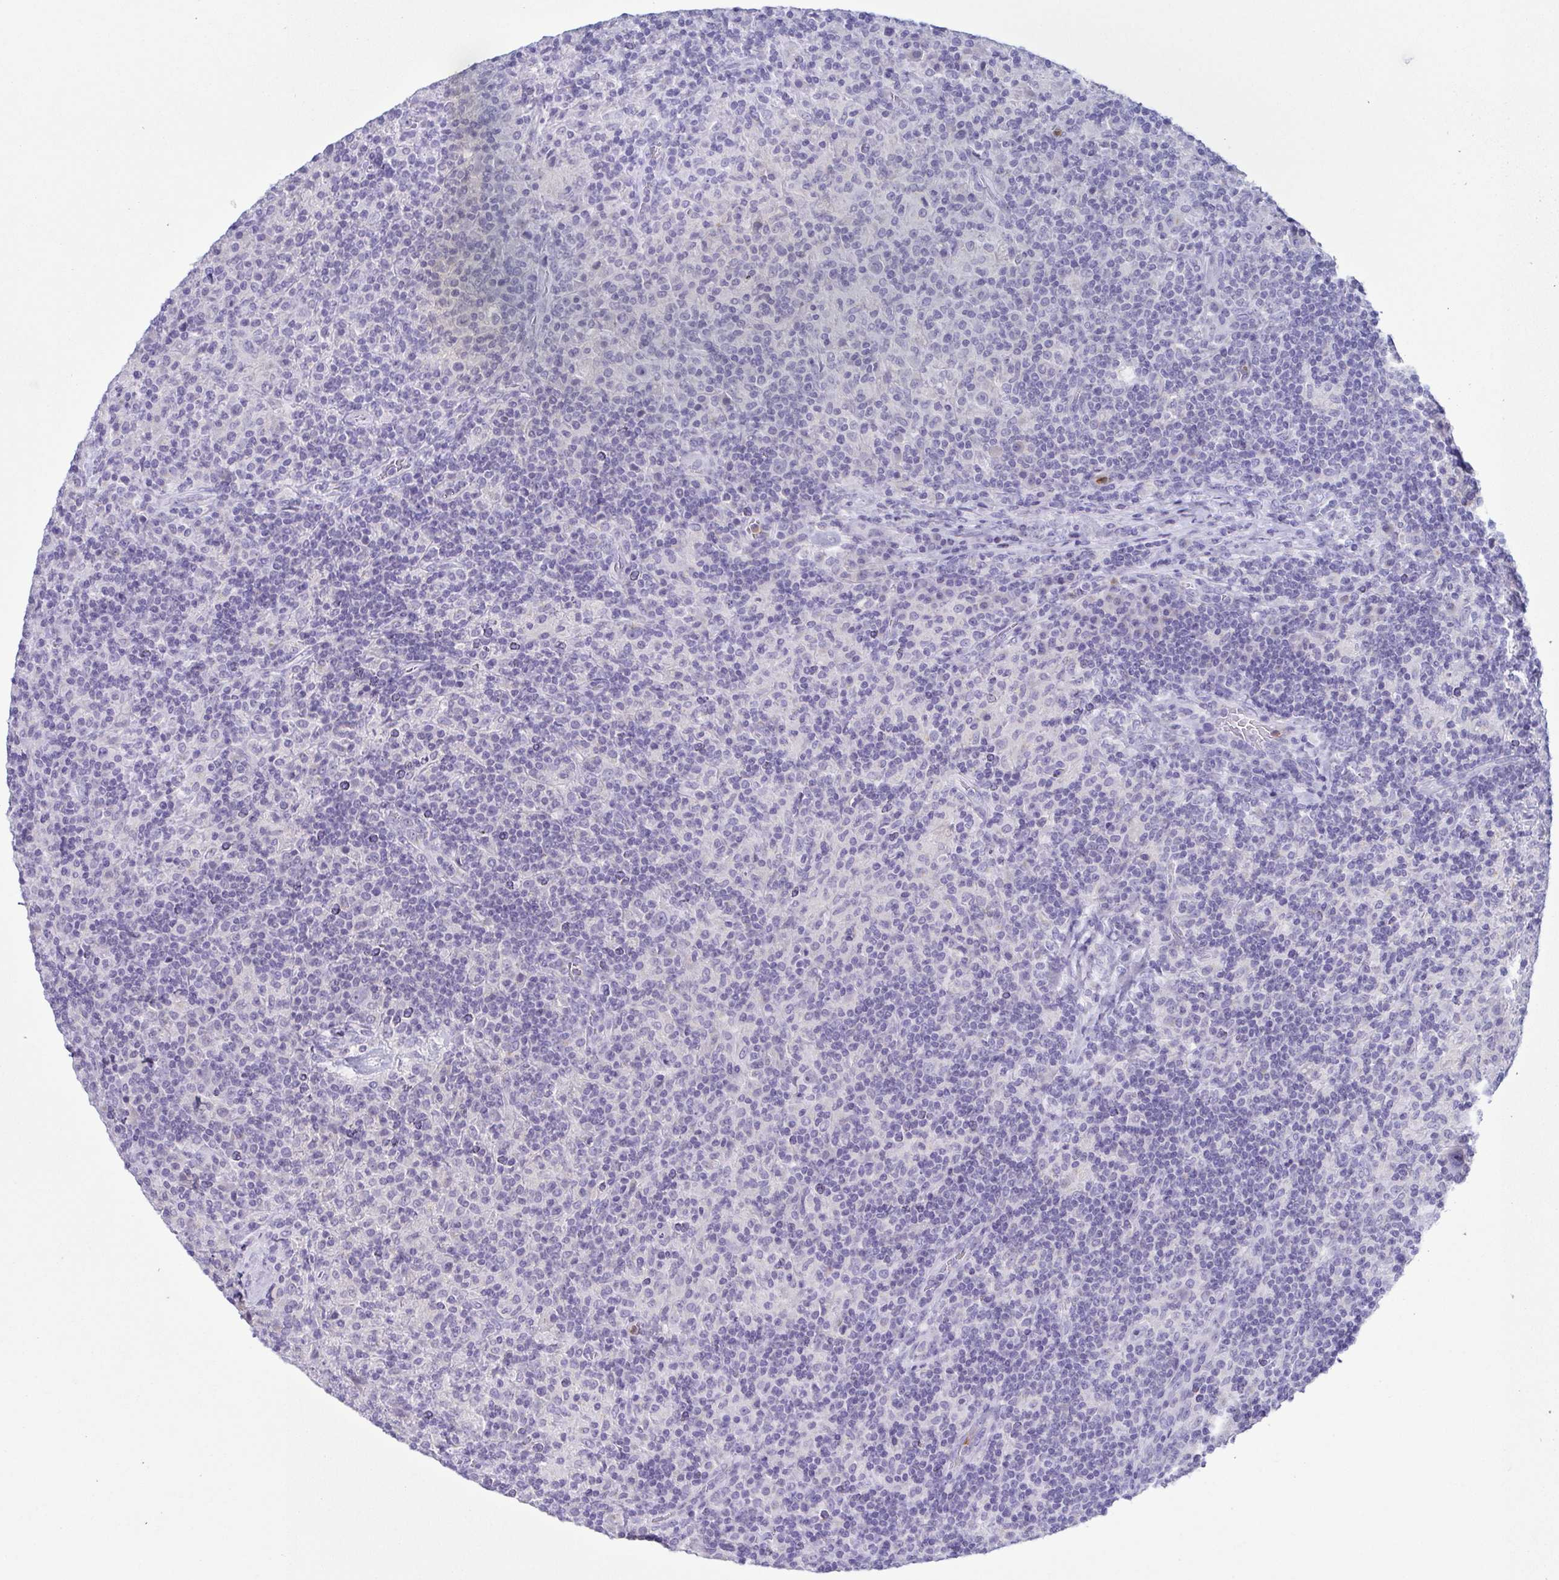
{"staining": {"intensity": "negative", "quantity": "none", "location": "none"}, "tissue": "lymphoma", "cell_type": "Tumor cells", "image_type": "cancer", "snomed": [{"axis": "morphology", "description": "Hodgkin's disease, NOS"}, {"axis": "topography", "description": "Lymph node"}], "caption": "The micrograph shows no significant expression in tumor cells of lymphoma.", "gene": "AZU1", "patient": {"sex": "male", "age": 70}}